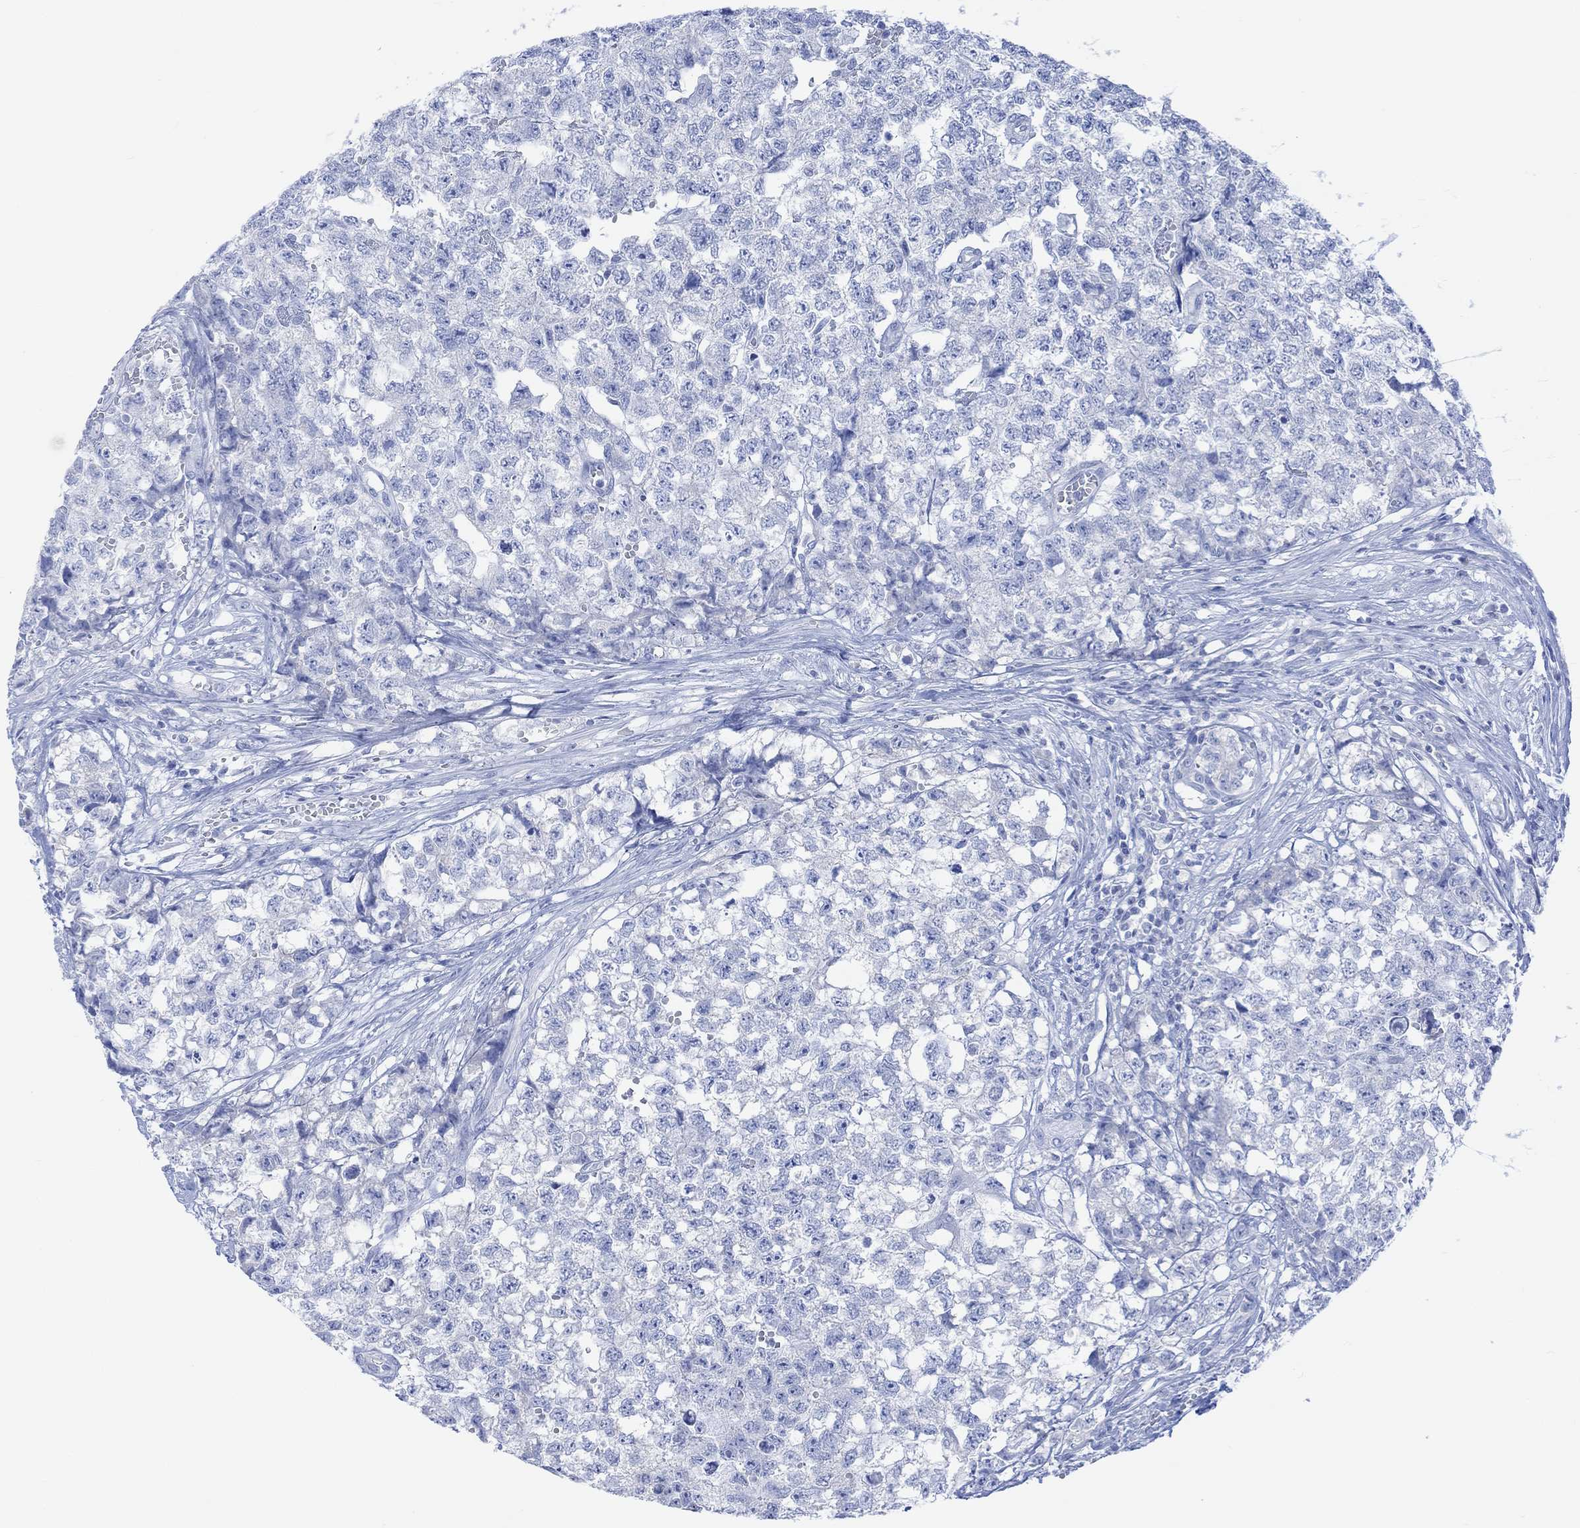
{"staining": {"intensity": "negative", "quantity": "none", "location": "none"}, "tissue": "testis cancer", "cell_type": "Tumor cells", "image_type": "cancer", "snomed": [{"axis": "morphology", "description": "Seminoma, NOS"}, {"axis": "morphology", "description": "Carcinoma, Embryonal, NOS"}, {"axis": "topography", "description": "Testis"}], "caption": "Tumor cells show no significant positivity in embryonal carcinoma (testis).", "gene": "CALCA", "patient": {"sex": "male", "age": 22}}